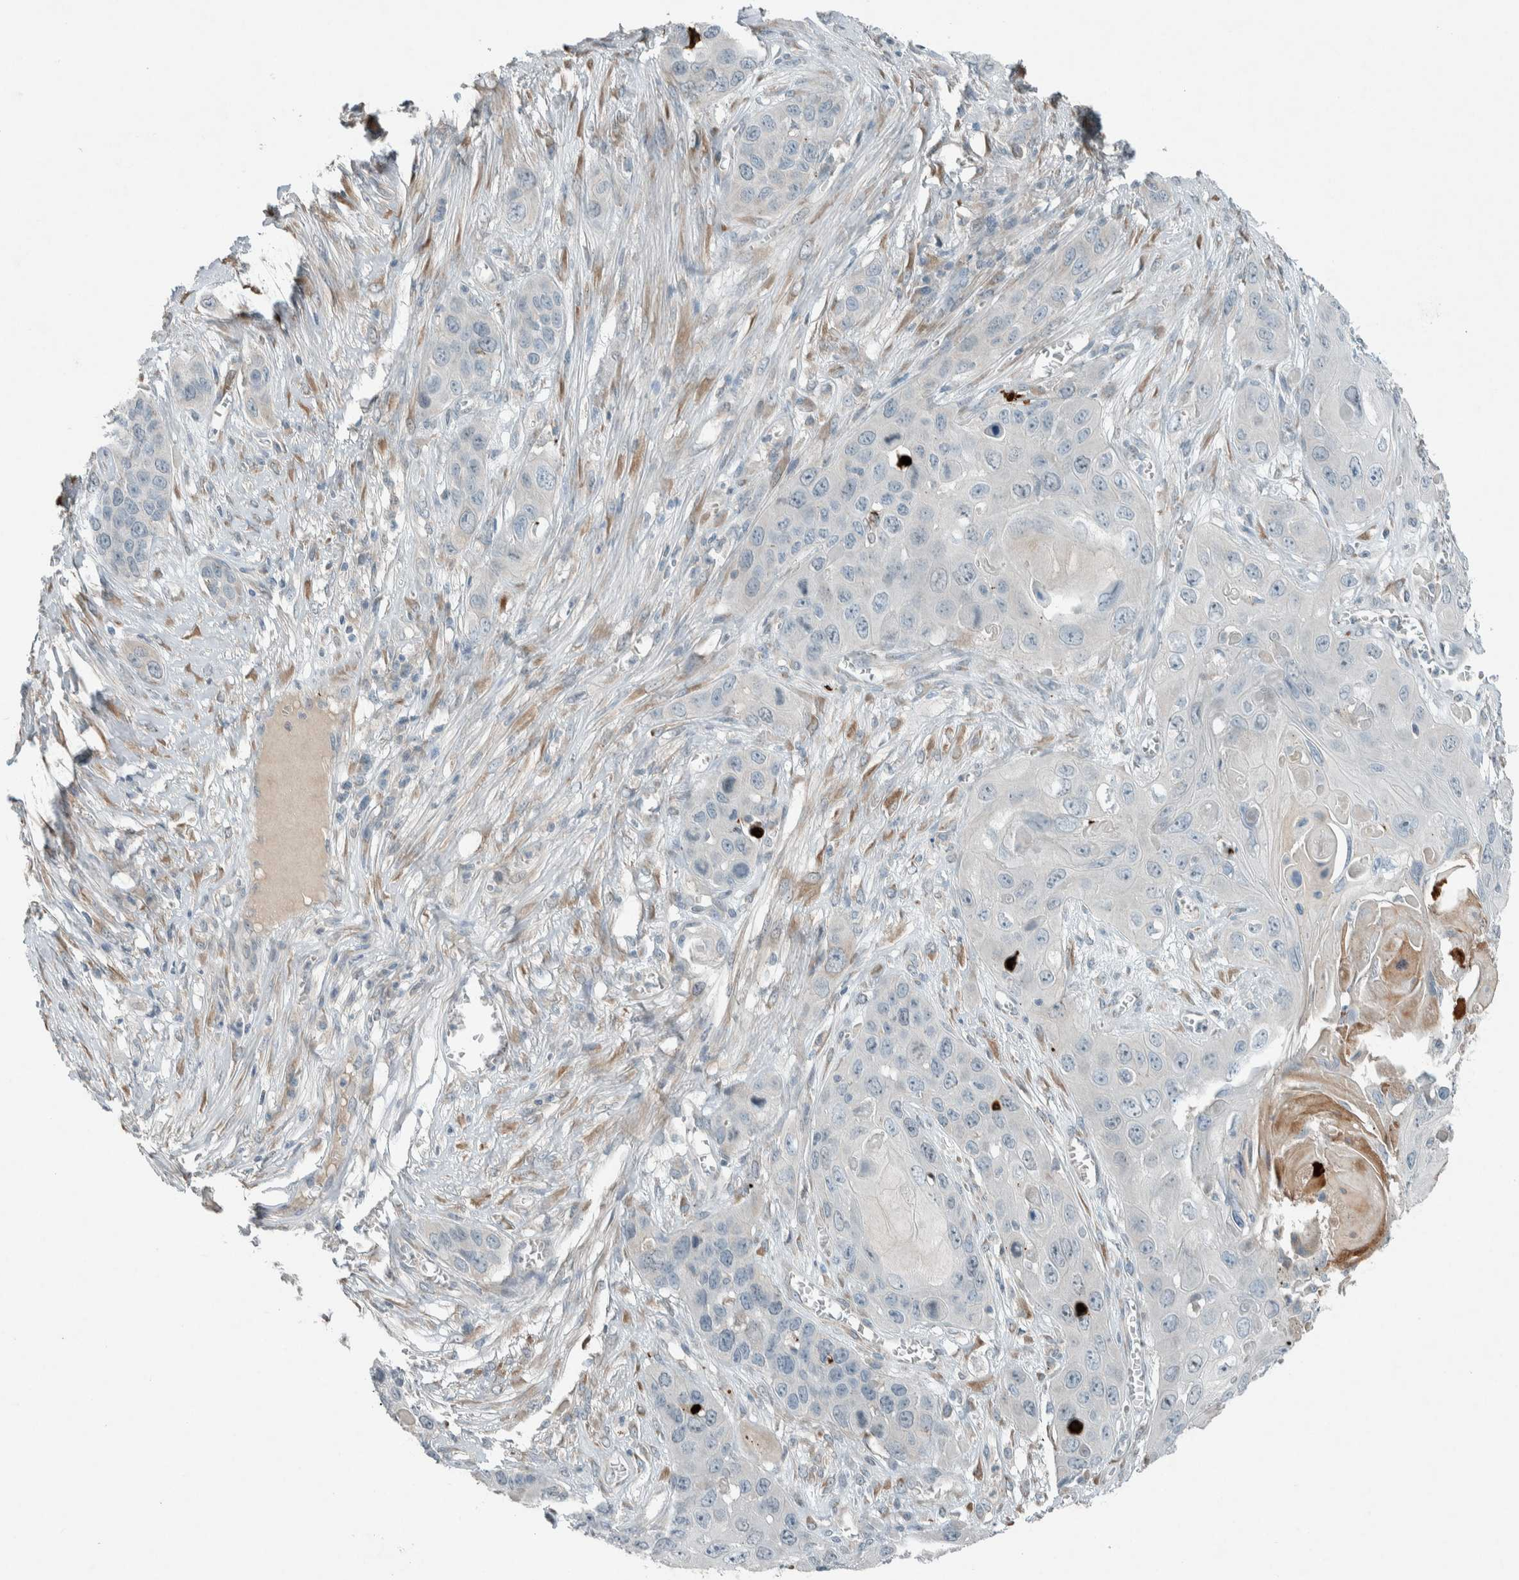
{"staining": {"intensity": "negative", "quantity": "none", "location": "none"}, "tissue": "skin cancer", "cell_type": "Tumor cells", "image_type": "cancer", "snomed": [{"axis": "morphology", "description": "Squamous cell carcinoma, NOS"}, {"axis": "topography", "description": "Skin"}], "caption": "Immunohistochemistry (IHC) photomicrograph of neoplastic tissue: human skin cancer (squamous cell carcinoma) stained with DAB (3,3'-diaminobenzidine) shows no significant protein expression in tumor cells.", "gene": "CERCAM", "patient": {"sex": "male", "age": 55}}